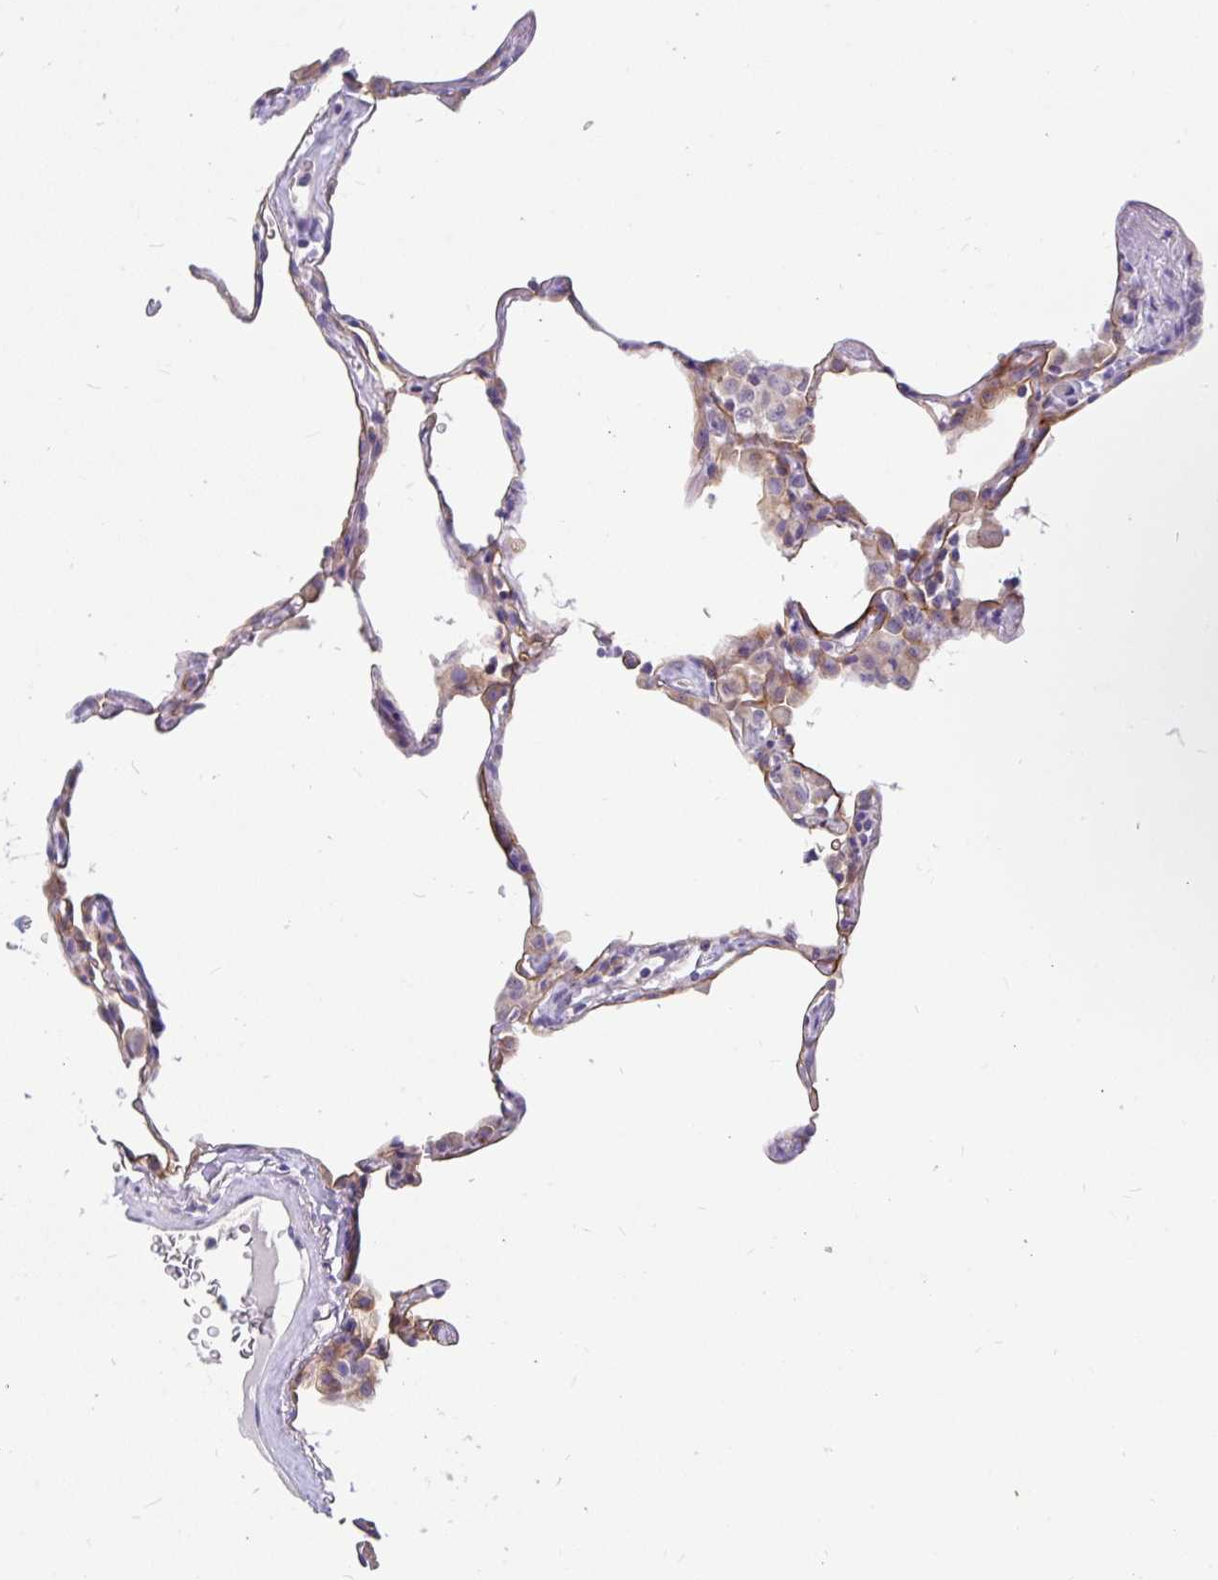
{"staining": {"intensity": "weak", "quantity": "25%-75%", "location": "cytoplasmic/membranous"}, "tissue": "lung", "cell_type": "Alveolar cells", "image_type": "normal", "snomed": [{"axis": "morphology", "description": "Normal tissue, NOS"}, {"axis": "topography", "description": "Lung"}], "caption": "The histopathology image demonstrates immunohistochemical staining of benign lung. There is weak cytoplasmic/membranous expression is identified in about 25%-75% of alveolar cells.", "gene": "LRRC26", "patient": {"sex": "female", "age": 57}}